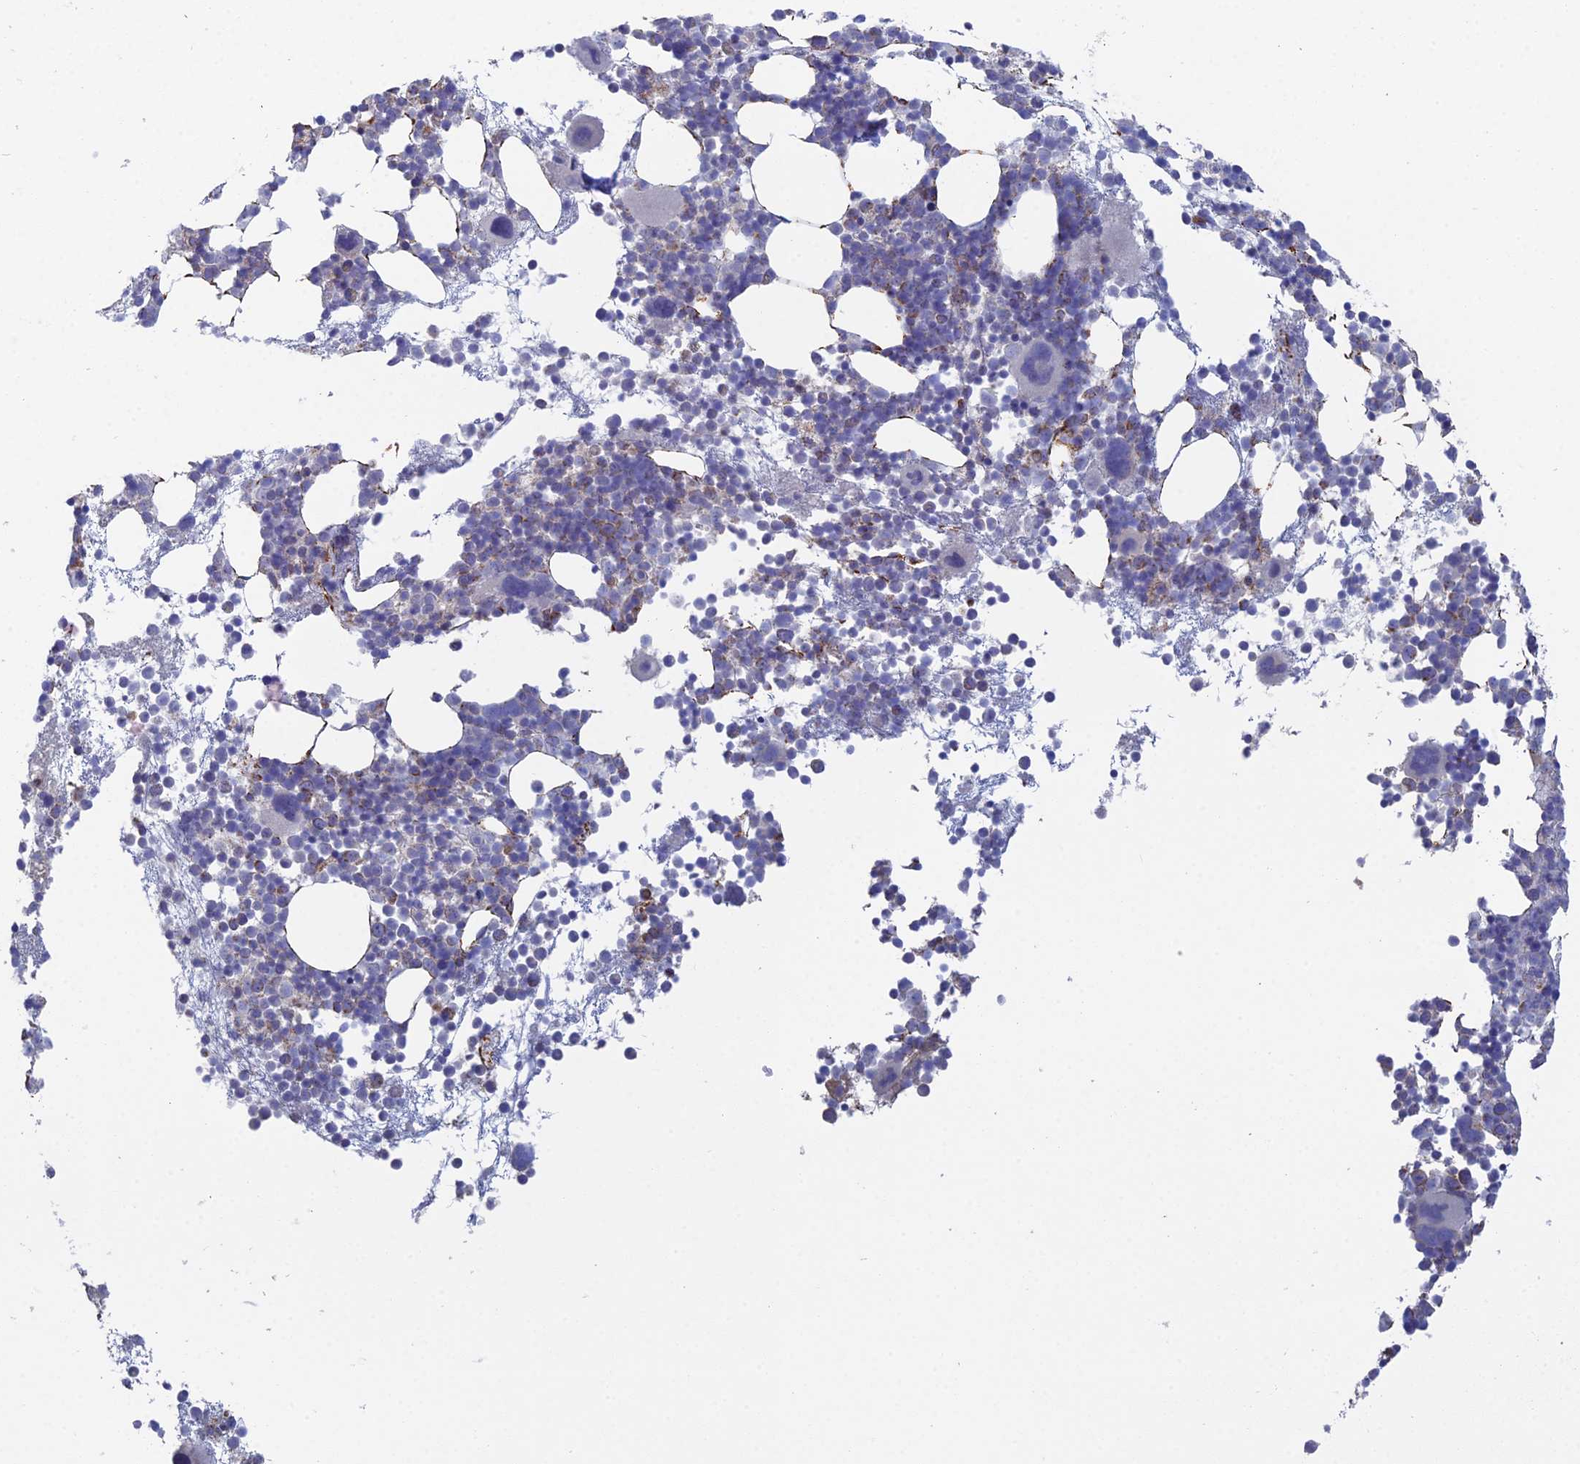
{"staining": {"intensity": "moderate", "quantity": "<25%", "location": "cytoplasmic/membranous"}, "tissue": "bone marrow", "cell_type": "Hematopoietic cells", "image_type": "normal", "snomed": [{"axis": "morphology", "description": "Normal tissue, NOS"}, {"axis": "topography", "description": "Bone marrow"}], "caption": "Normal bone marrow displays moderate cytoplasmic/membranous staining in about <25% of hematopoietic cells.", "gene": "ARL16", "patient": {"sex": "female", "age": 57}}